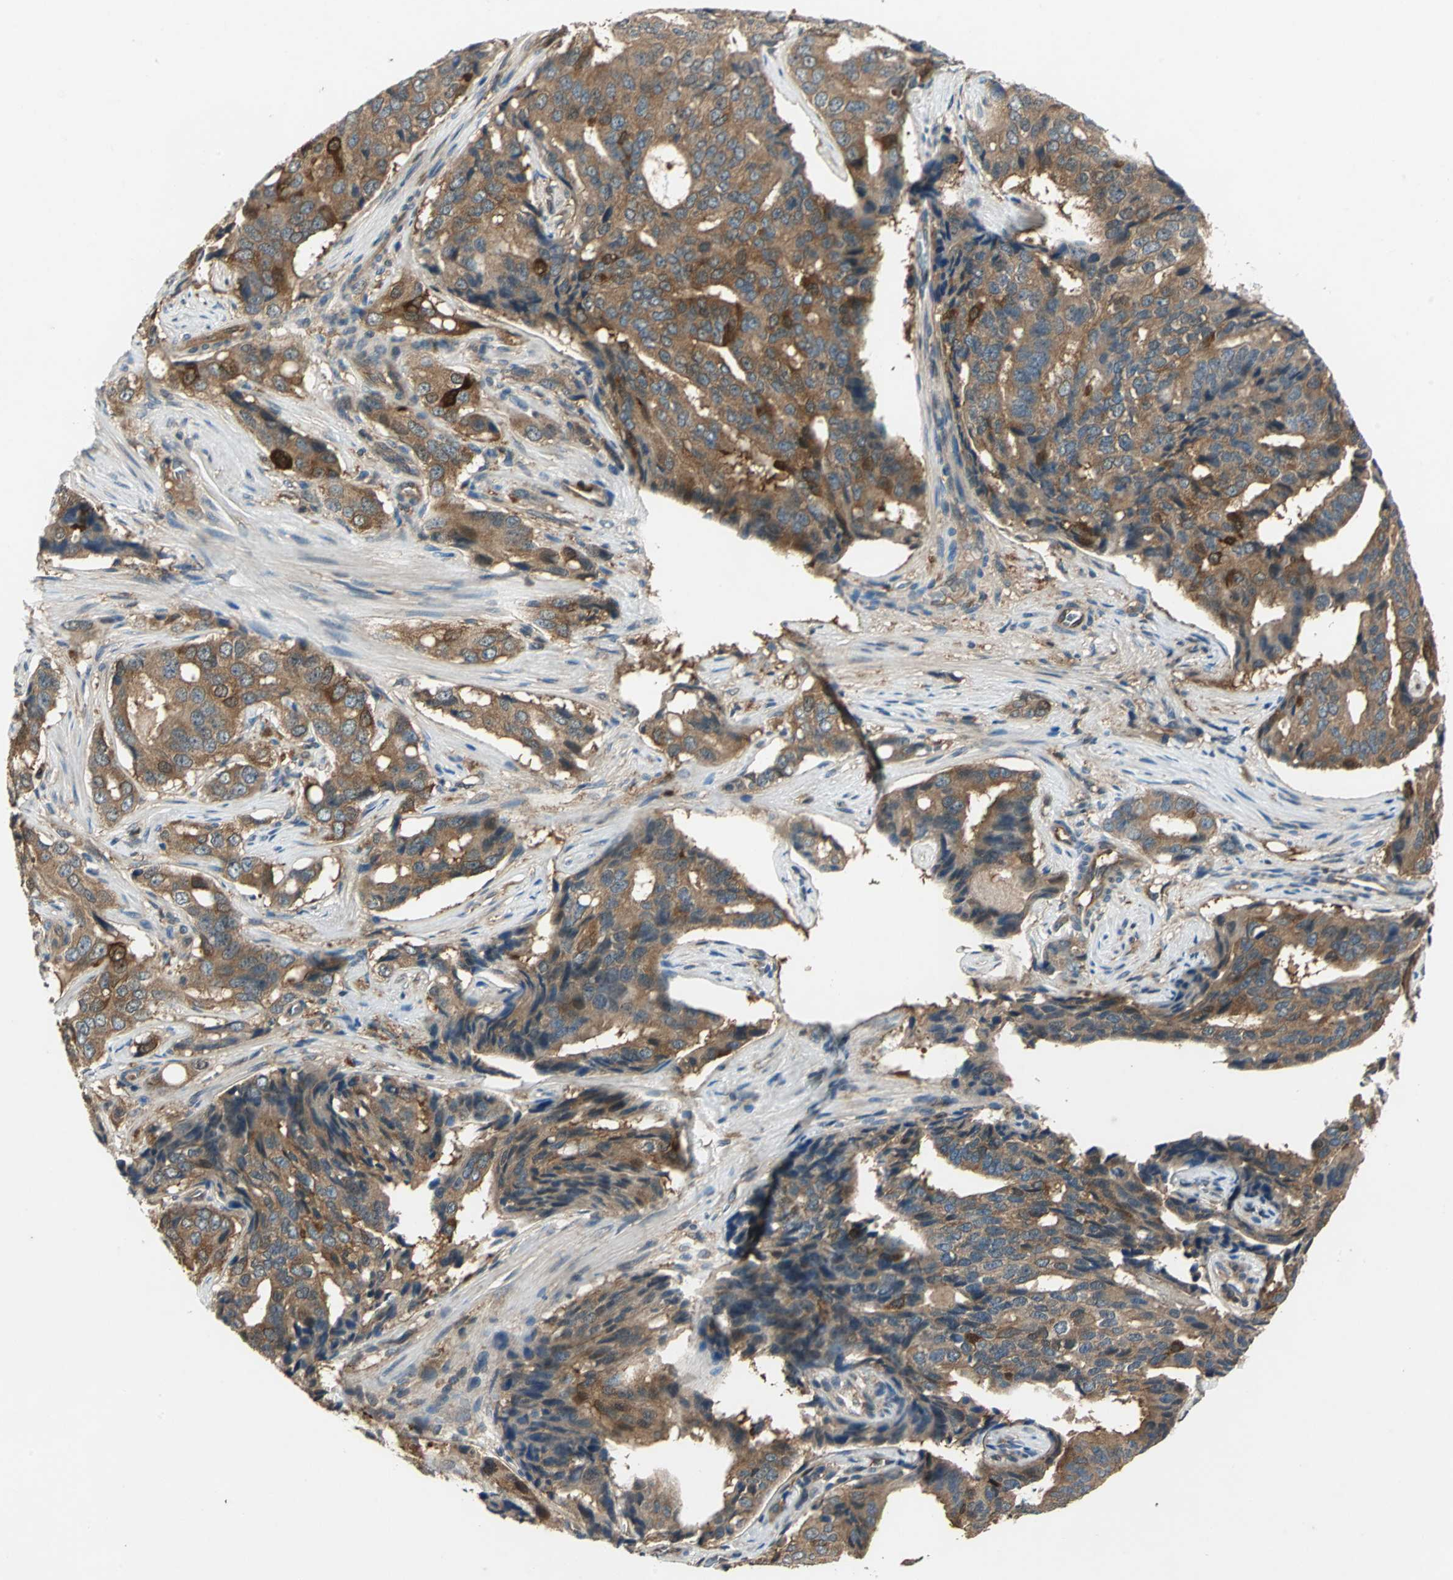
{"staining": {"intensity": "moderate", "quantity": ">75%", "location": "cytoplasmic/membranous,nuclear"}, "tissue": "prostate cancer", "cell_type": "Tumor cells", "image_type": "cancer", "snomed": [{"axis": "morphology", "description": "Adenocarcinoma, High grade"}, {"axis": "topography", "description": "Prostate"}], "caption": "DAB (3,3'-diaminobenzidine) immunohistochemical staining of prostate high-grade adenocarcinoma reveals moderate cytoplasmic/membranous and nuclear protein staining in about >75% of tumor cells.", "gene": "RRM2B", "patient": {"sex": "male", "age": 58}}